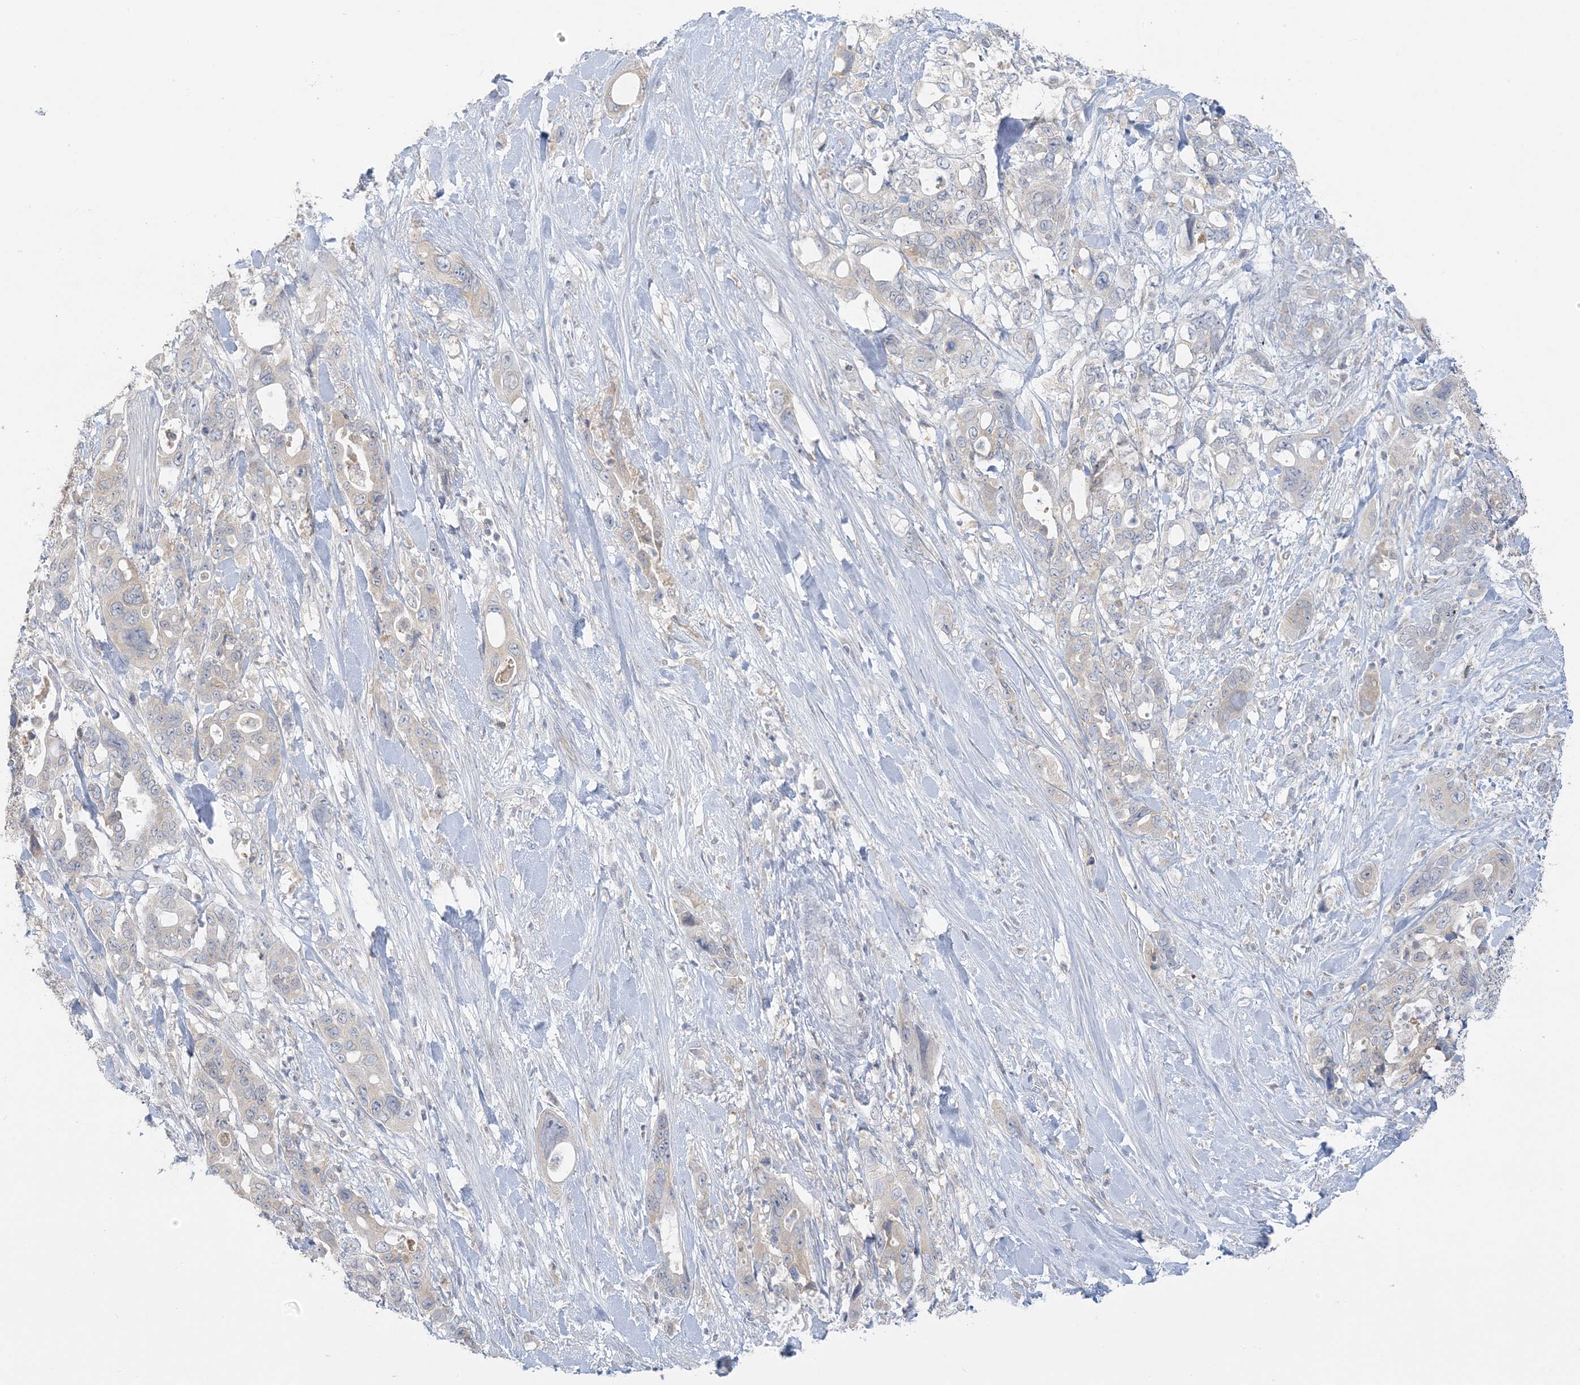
{"staining": {"intensity": "negative", "quantity": "none", "location": "none"}, "tissue": "pancreatic cancer", "cell_type": "Tumor cells", "image_type": "cancer", "snomed": [{"axis": "morphology", "description": "Adenocarcinoma, NOS"}, {"axis": "topography", "description": "Pancreas"}], "caption": "Immunohistochemical staining of pancreatic cancer reveals no significant staining in tumor cells.", "gene": "EEFSEC", "patient": {"sex": "male", "age": 46}}